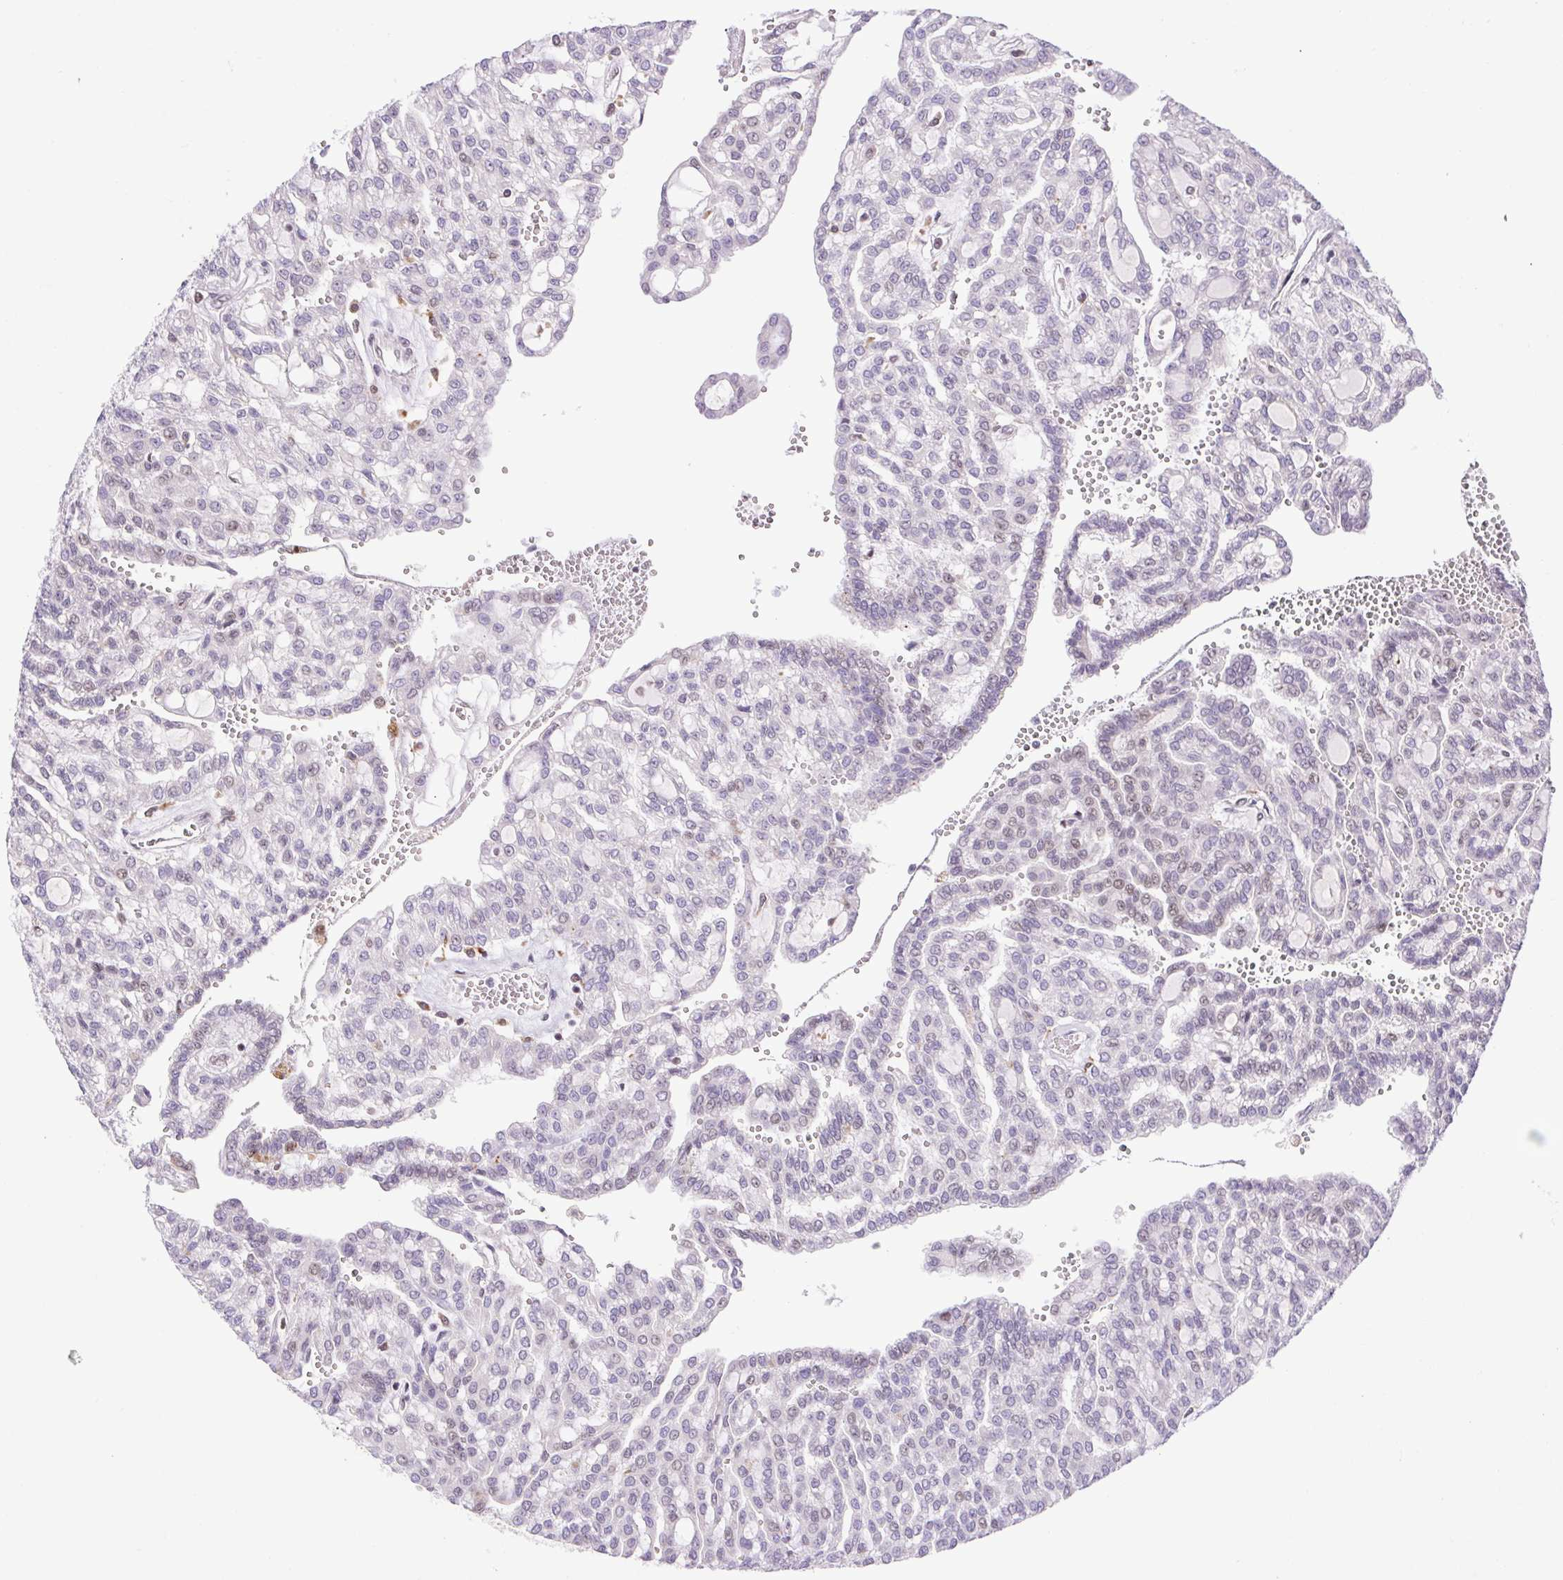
{"staining": {"intensity": "negative", "quantity": "none", "location": "none"}, "tissue": "renal cancer", "cell_type": "Tumor cells", "image_type": "cancer", "snomed": [{"axis": "morphology", "description": "Adenocarcinoma, NOS"}, {"axis": "topography", "description": "Kidney"}], "caption": "The micrograph demonstrates no significant staining in tumor cells of renal cancer (adenocarcinoma).", "gene": "ERG", "patient": {"sex": "male", "age": 63}}